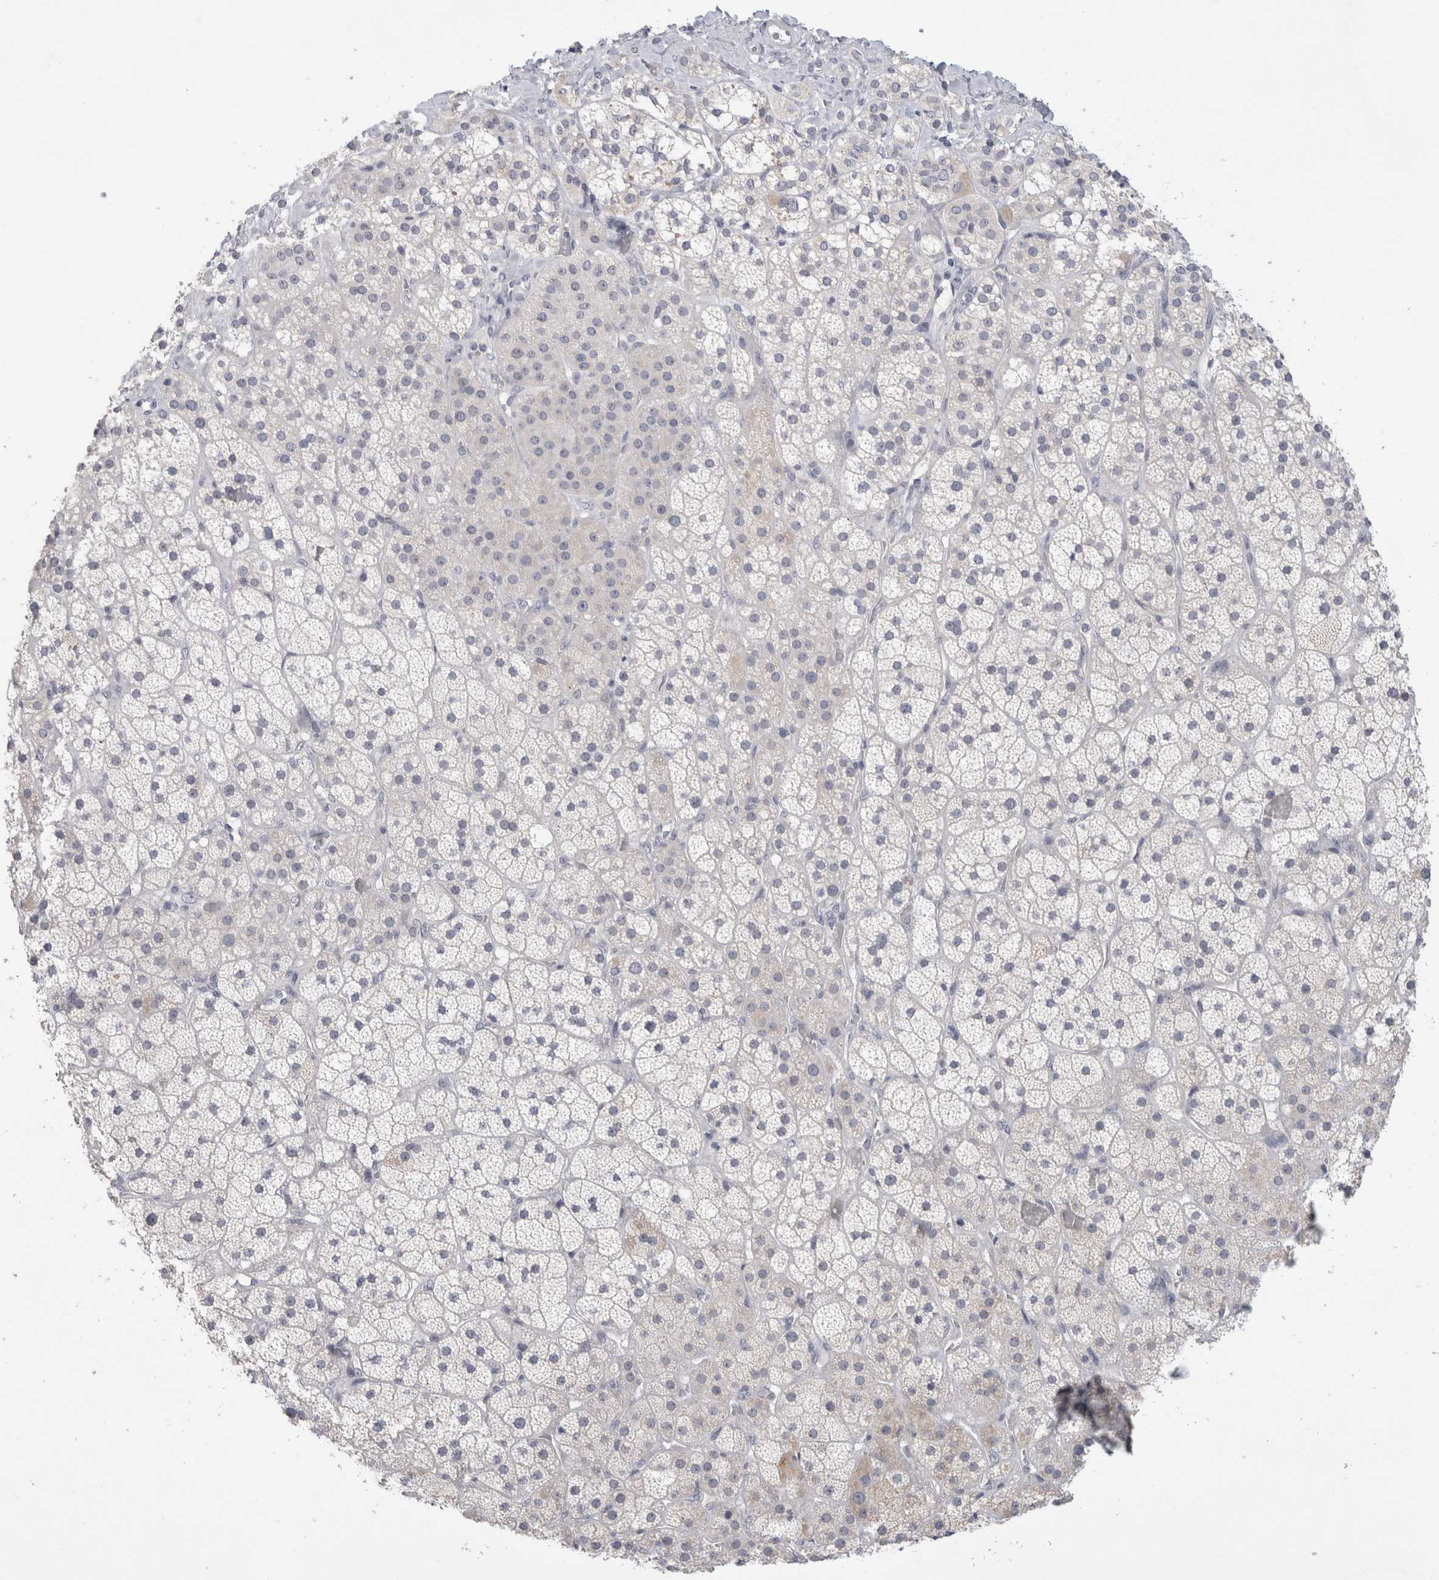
{"staining": {"intensity": "negative", "quantity": "none", "location": "none"}, "tissue": "adrenal gland", "cell_type": "Glandular cells", "image_type": "normal", "snomed": [{"axis": "morphology", "description": "Normal tissue, NOS"}, {"axis": "topography", "description": "Adrenal gland"}], "caption": "This is an immunohistochemistry (IHC) photomicrograph of benign adrenal gland. There is no positivity in glandular cells.", "gene": "TONSL", "patient": {"sex": "male", "age": 57}}